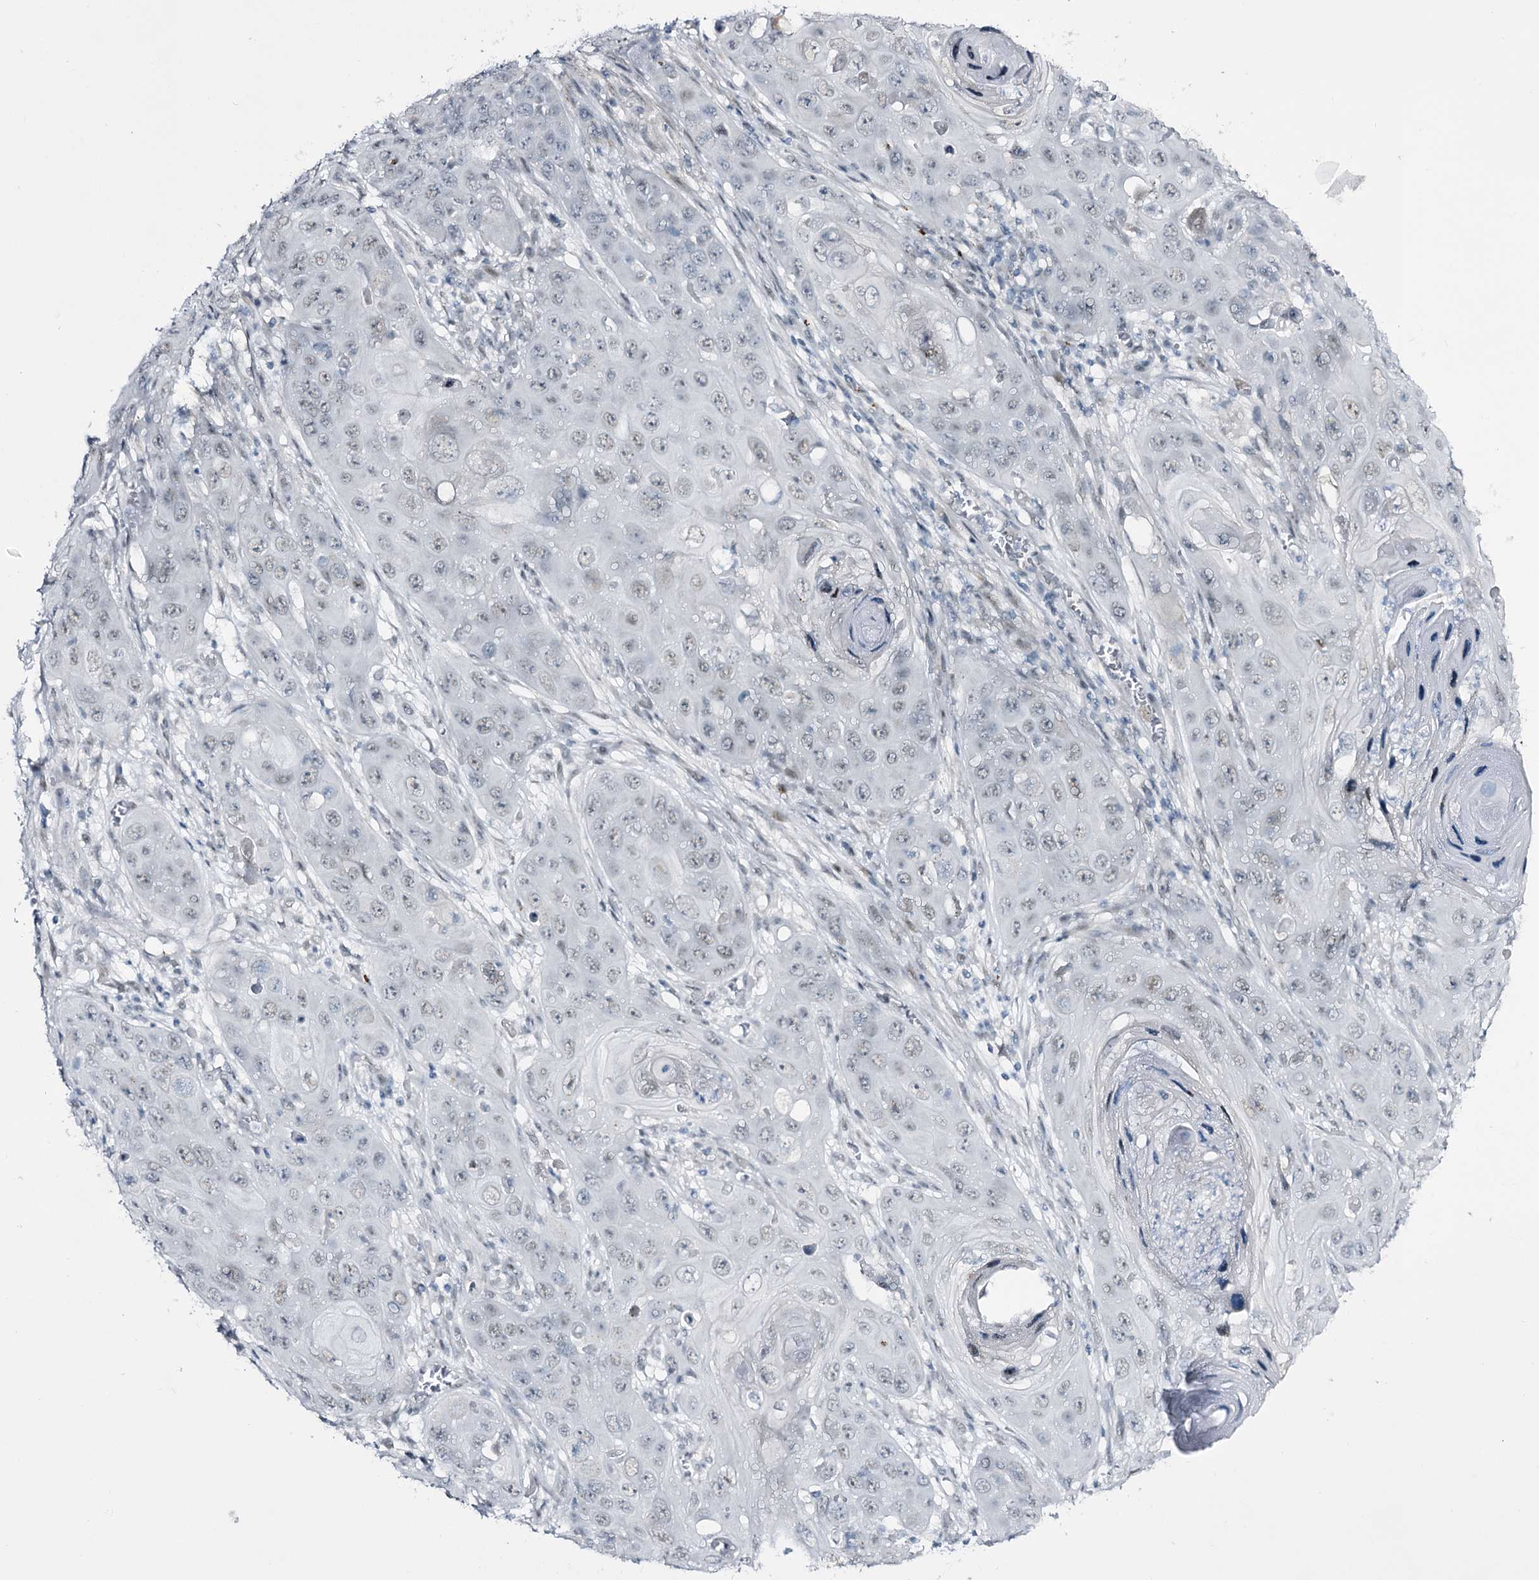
{"staining": {"intensity": "negative", "quantity": "none", "location": "none"}, "tissue": "skin cancer", "cell_type": "Tumor cells", "image_type": "cancer", "snomed": [{"axis": "morphology", "description": "Squamous cell carcinoma, NOS"}, {"axis": "topography", "description": "Skin"}], "caption": "Human skin squamous cell carcinoma stained for a protein using immunohistochemistry (IHC) displays no expression in tumor cells.", "gene": "RBM15B", "patient": {"sex": "male", "age": 55}}